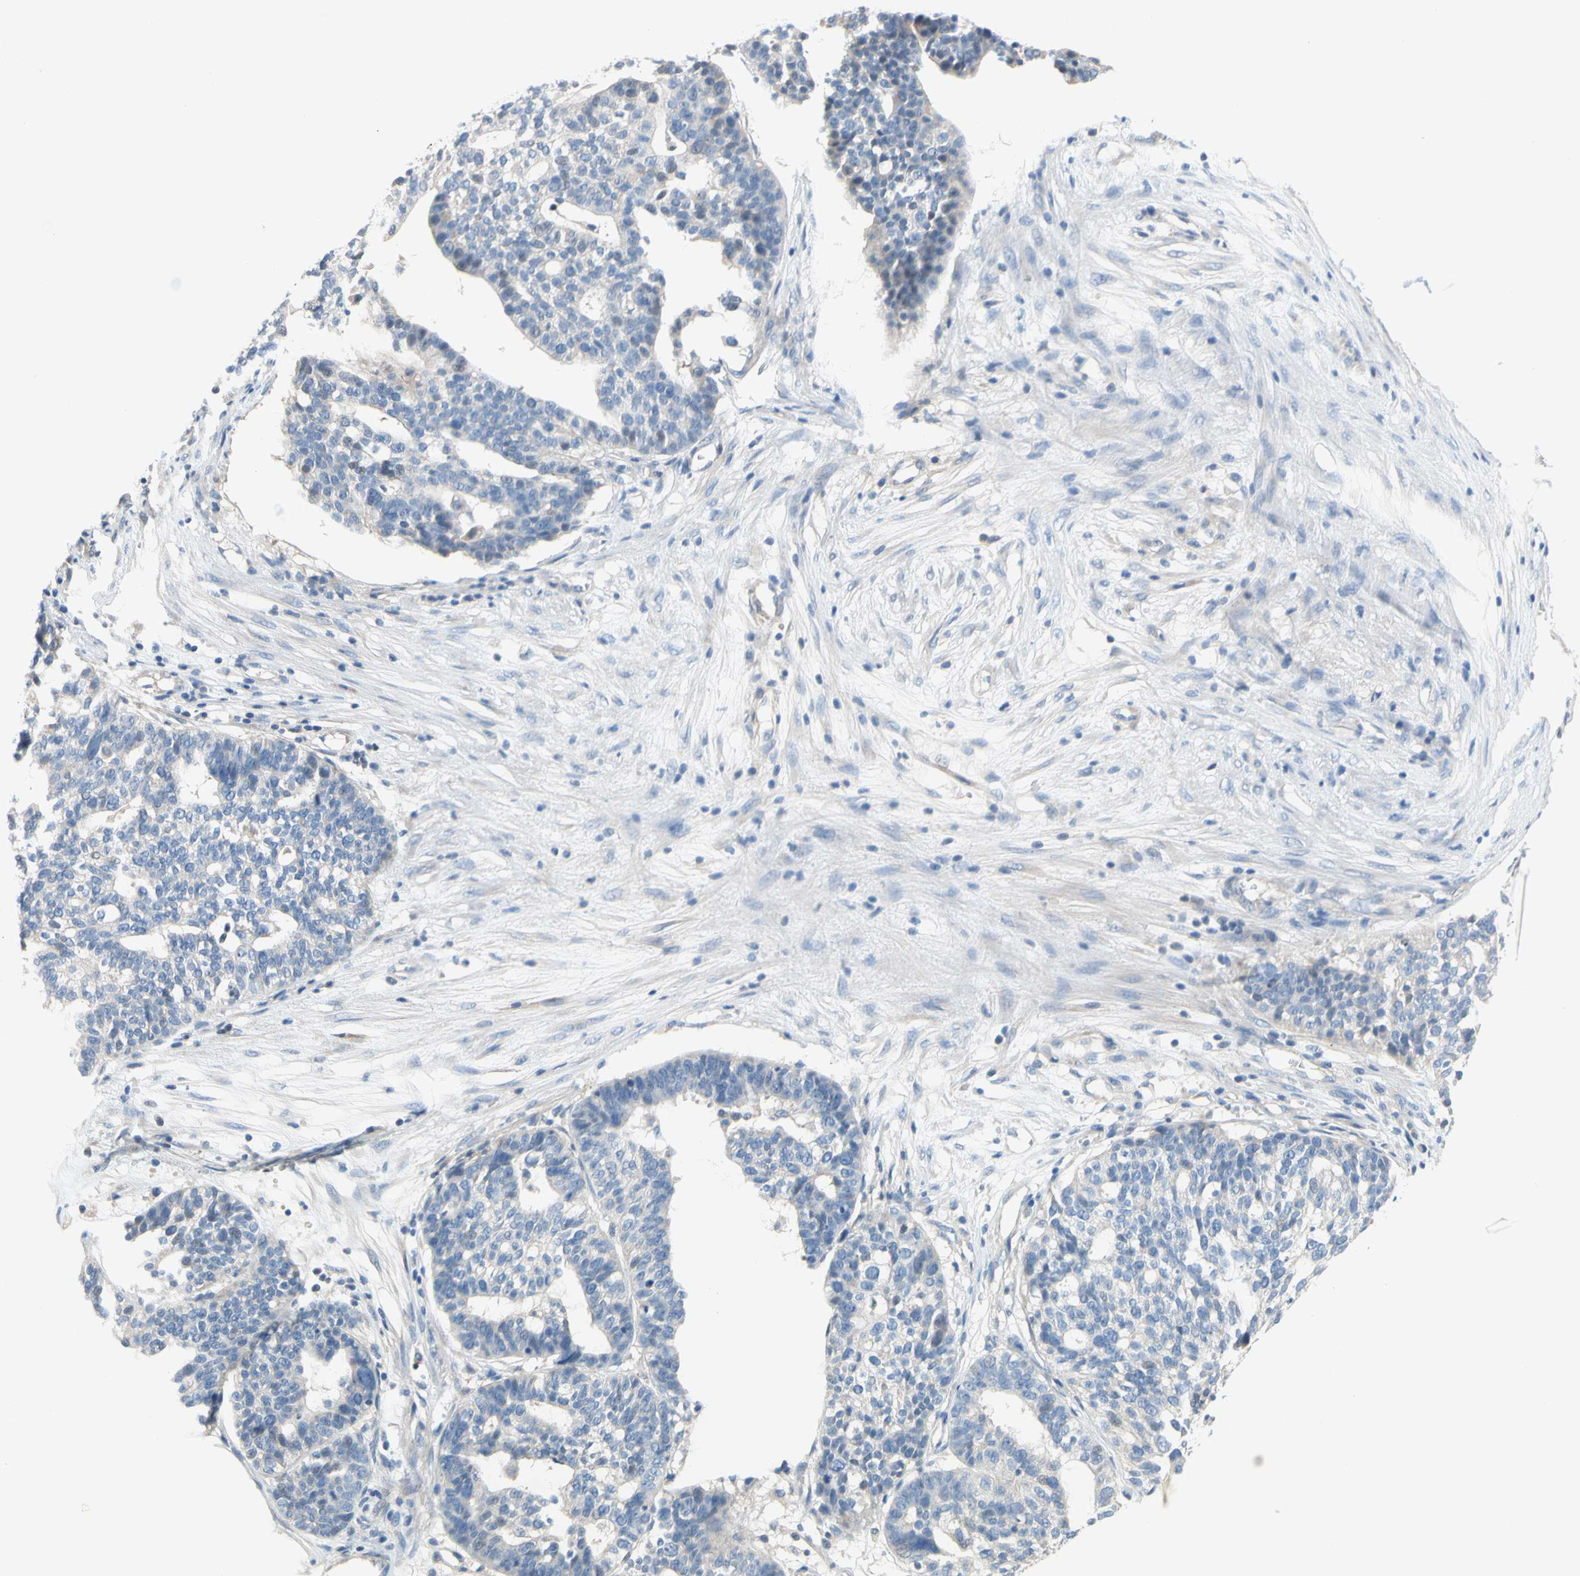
{"staining": {"intensity": "negative", "quantity": "none", "location": "none"}, "tissue": "ovarian cancer", "cell_type": "Tumor cells", "image_type": "cancer", "snomed": [{"axis": "morphology", "description": "Cystadenocarcinoma, serous, NOS"}, {"axis": "topography", "description": "Ovary"}], "caption": "DAB immunohistochemical staining of ovarian cancer shows no significant staining in tumor cells. Brightfield microscopy of IHC stained with DAB (brown) and hematoxylin (blue), captured at high magnification.", "gene": "CCM2L", "patient": {"sex": "female", "age": 59}}